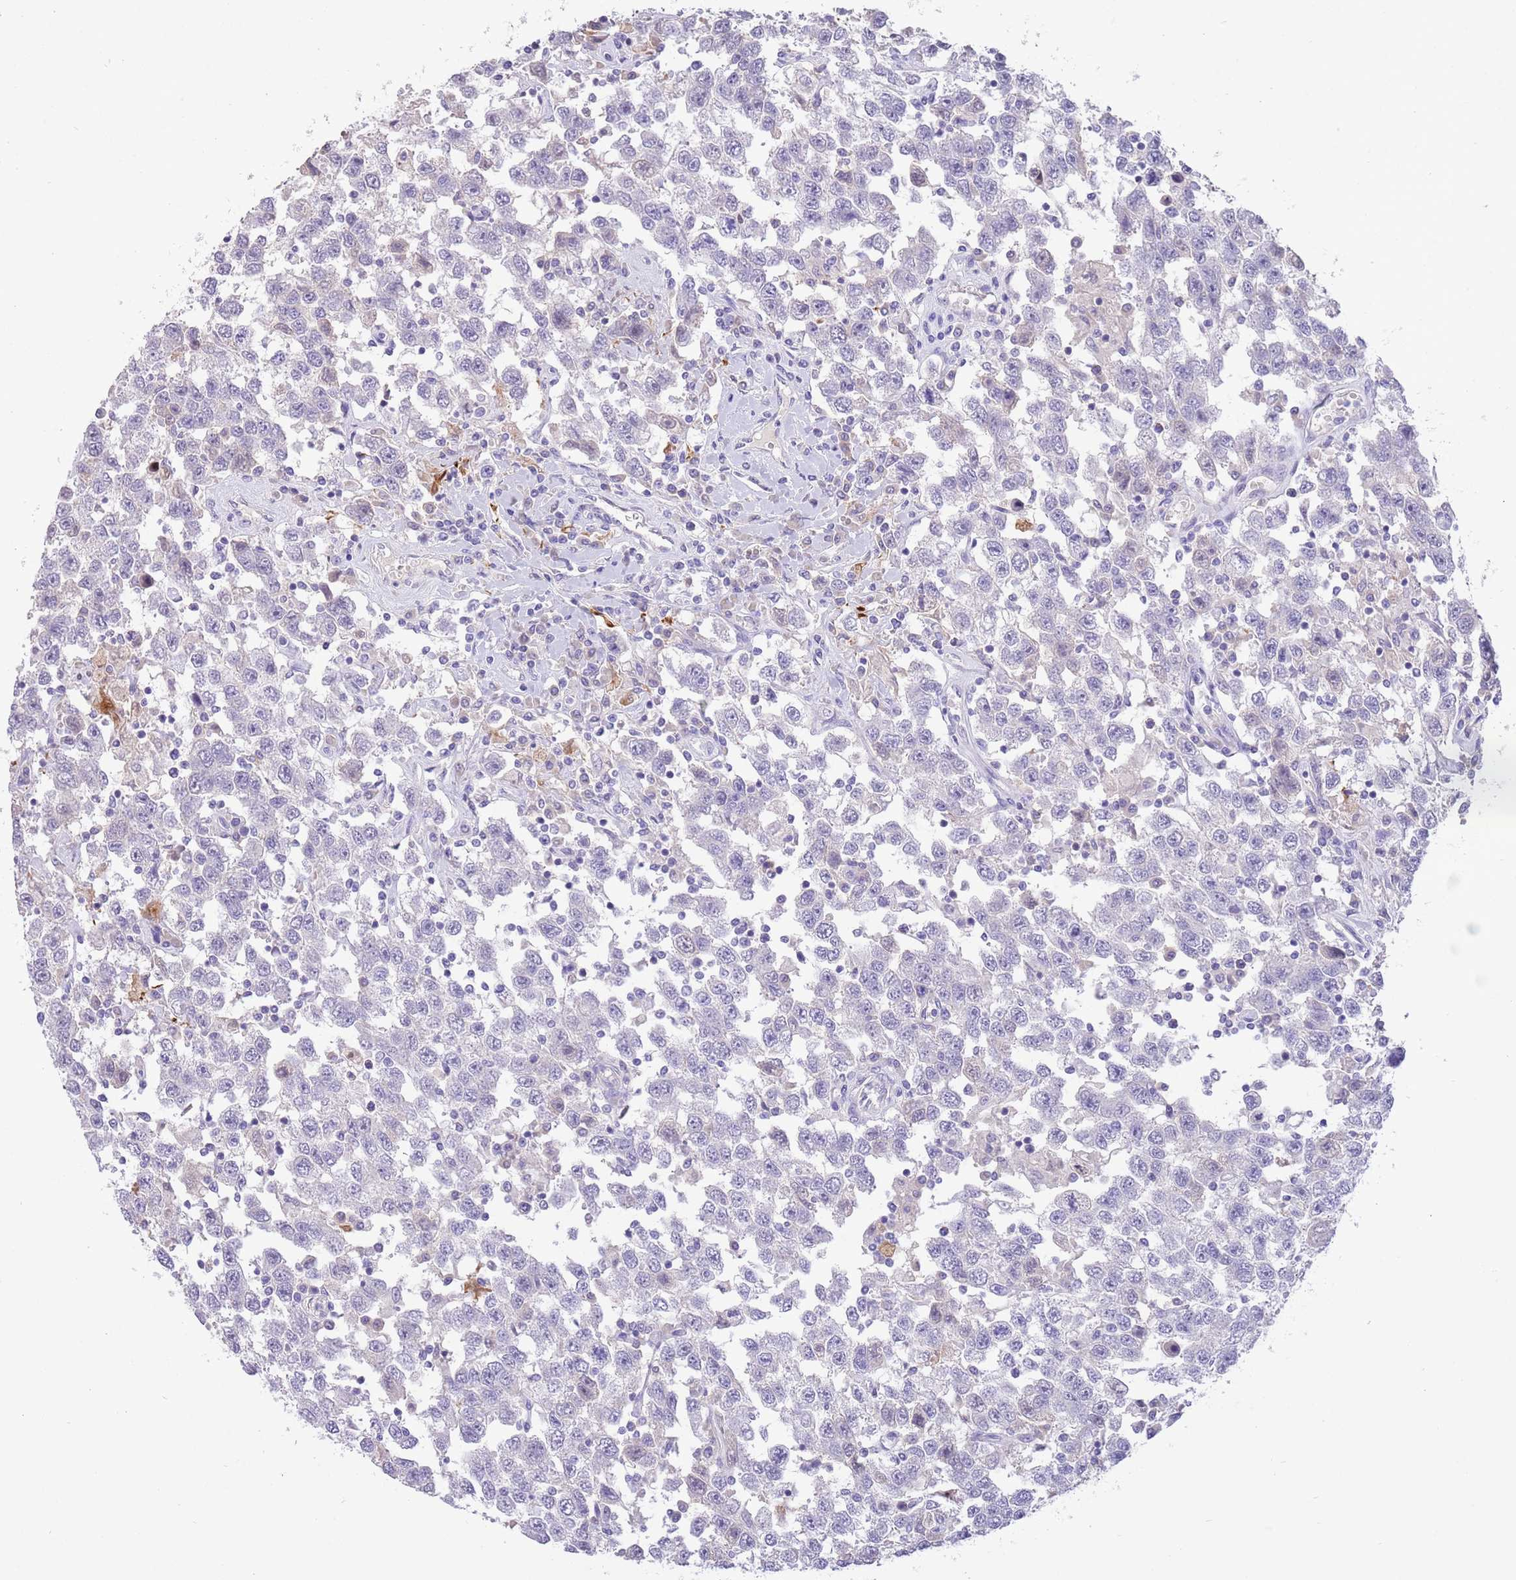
{"staining": {"intensity": "negative", "quantity": "none", "location": "none"}, "tissue": "testis cancer", "cell_type": "Tumor cells", "image_type": "cancer", "snomed": [{"axis": "morphology", "description": "Seminoma, NOS"}, {"axis": "topography", "description": "Testis"}], "caption": "Image shows no protein expression in tumor cells of seminoma (testis) tissue.", "gene": "SFTPA1", "patient": {"sex": "male", "age": 41}}